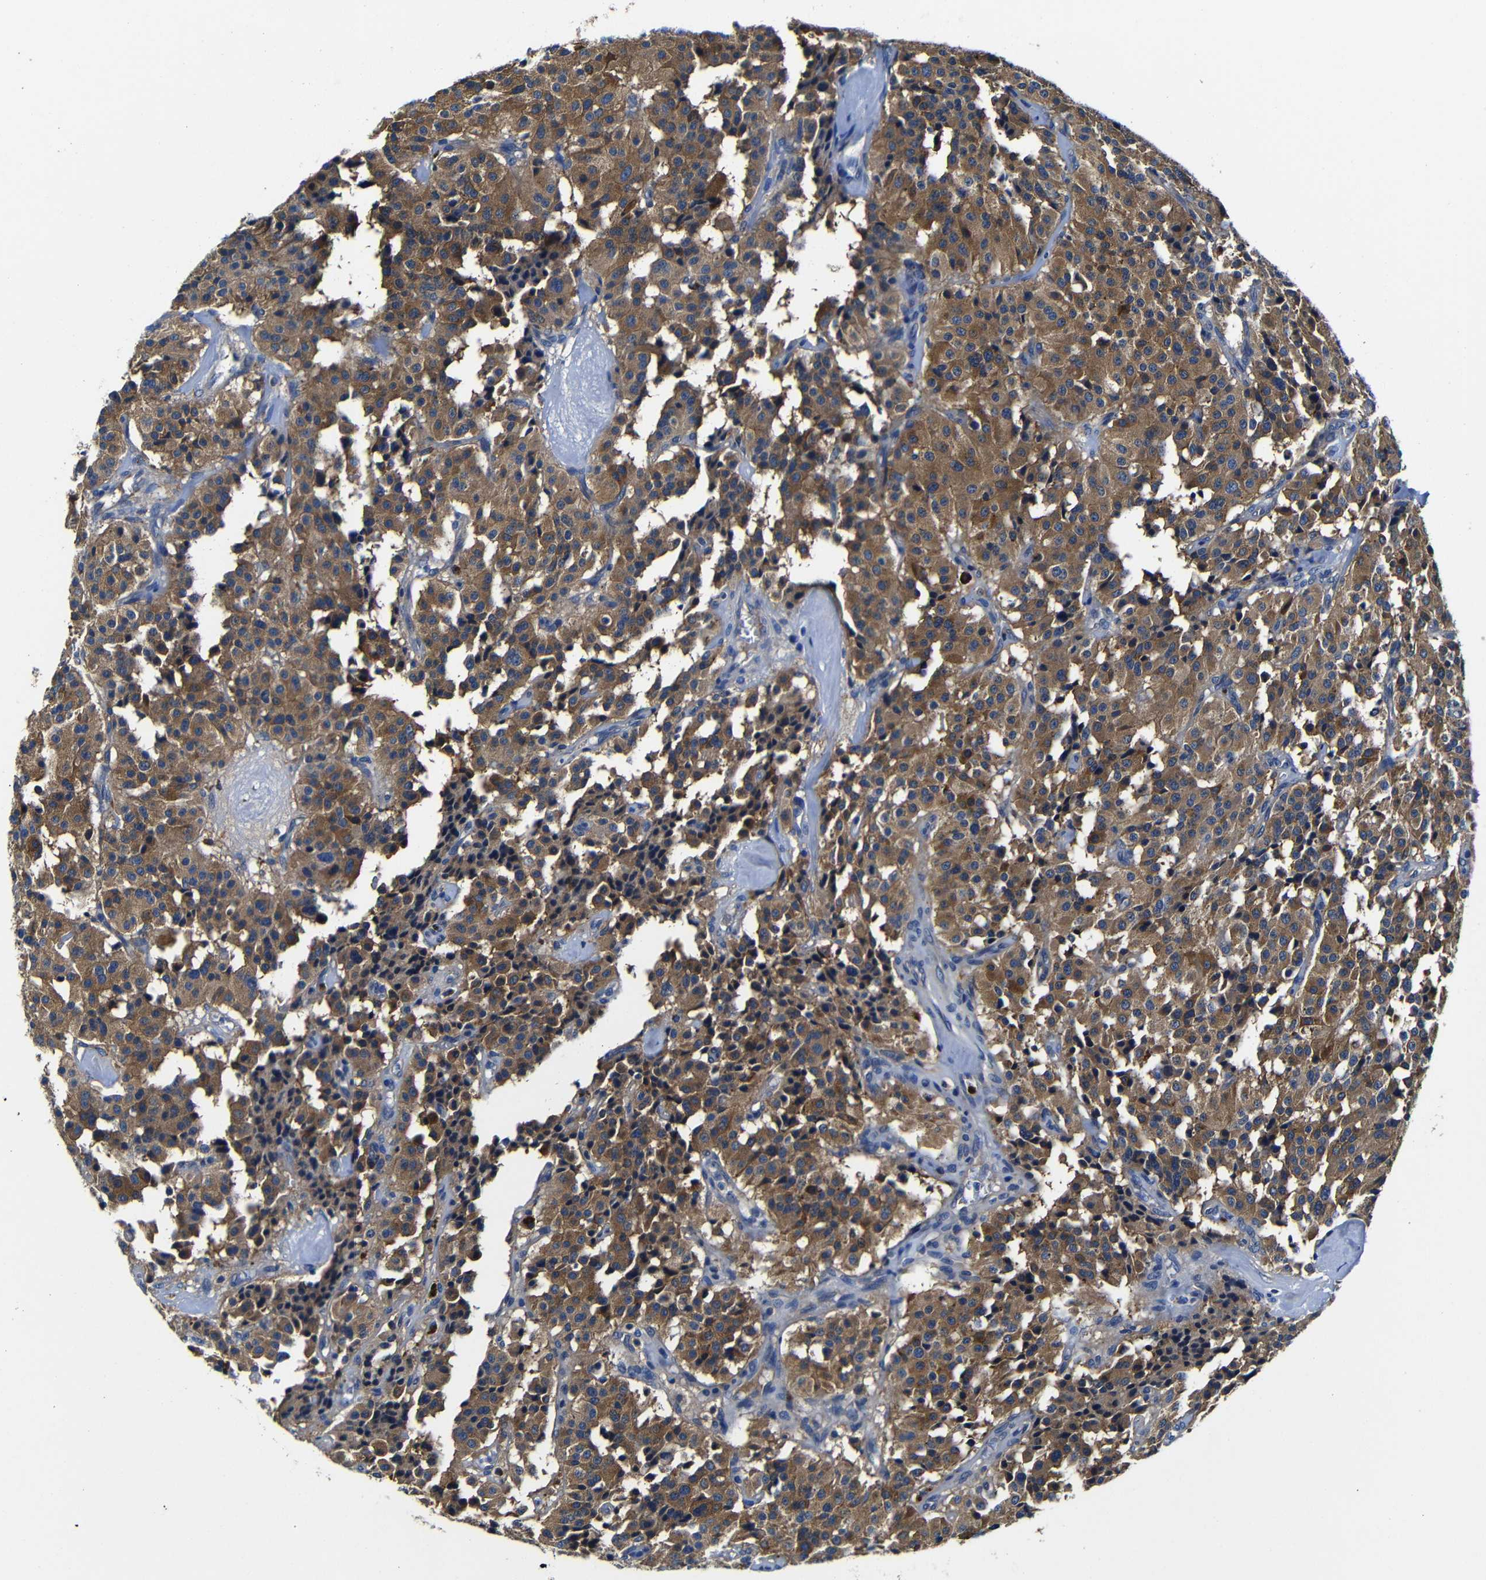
{"staining": {"intensity": "moderate", "quantity": ">75%", "location": "cytoplasmic/membranous"}, "tissue": "carcinoid", "cell_type": "Tumor cells", "image_type": "cancer", "snomed": [{"axis": "morphology", "description": "Carcinoid, malignant, NOS"}, {"axis": "topography", "description": "Lung"}], "caption": "Brown immunohistochemical staining in carcinoid shows moderate cytoplasmic/membranous positivity in about >75% of tumor cells.", "gene": "GIMAP2", "patient": {"sex": "male", "age": 30}}